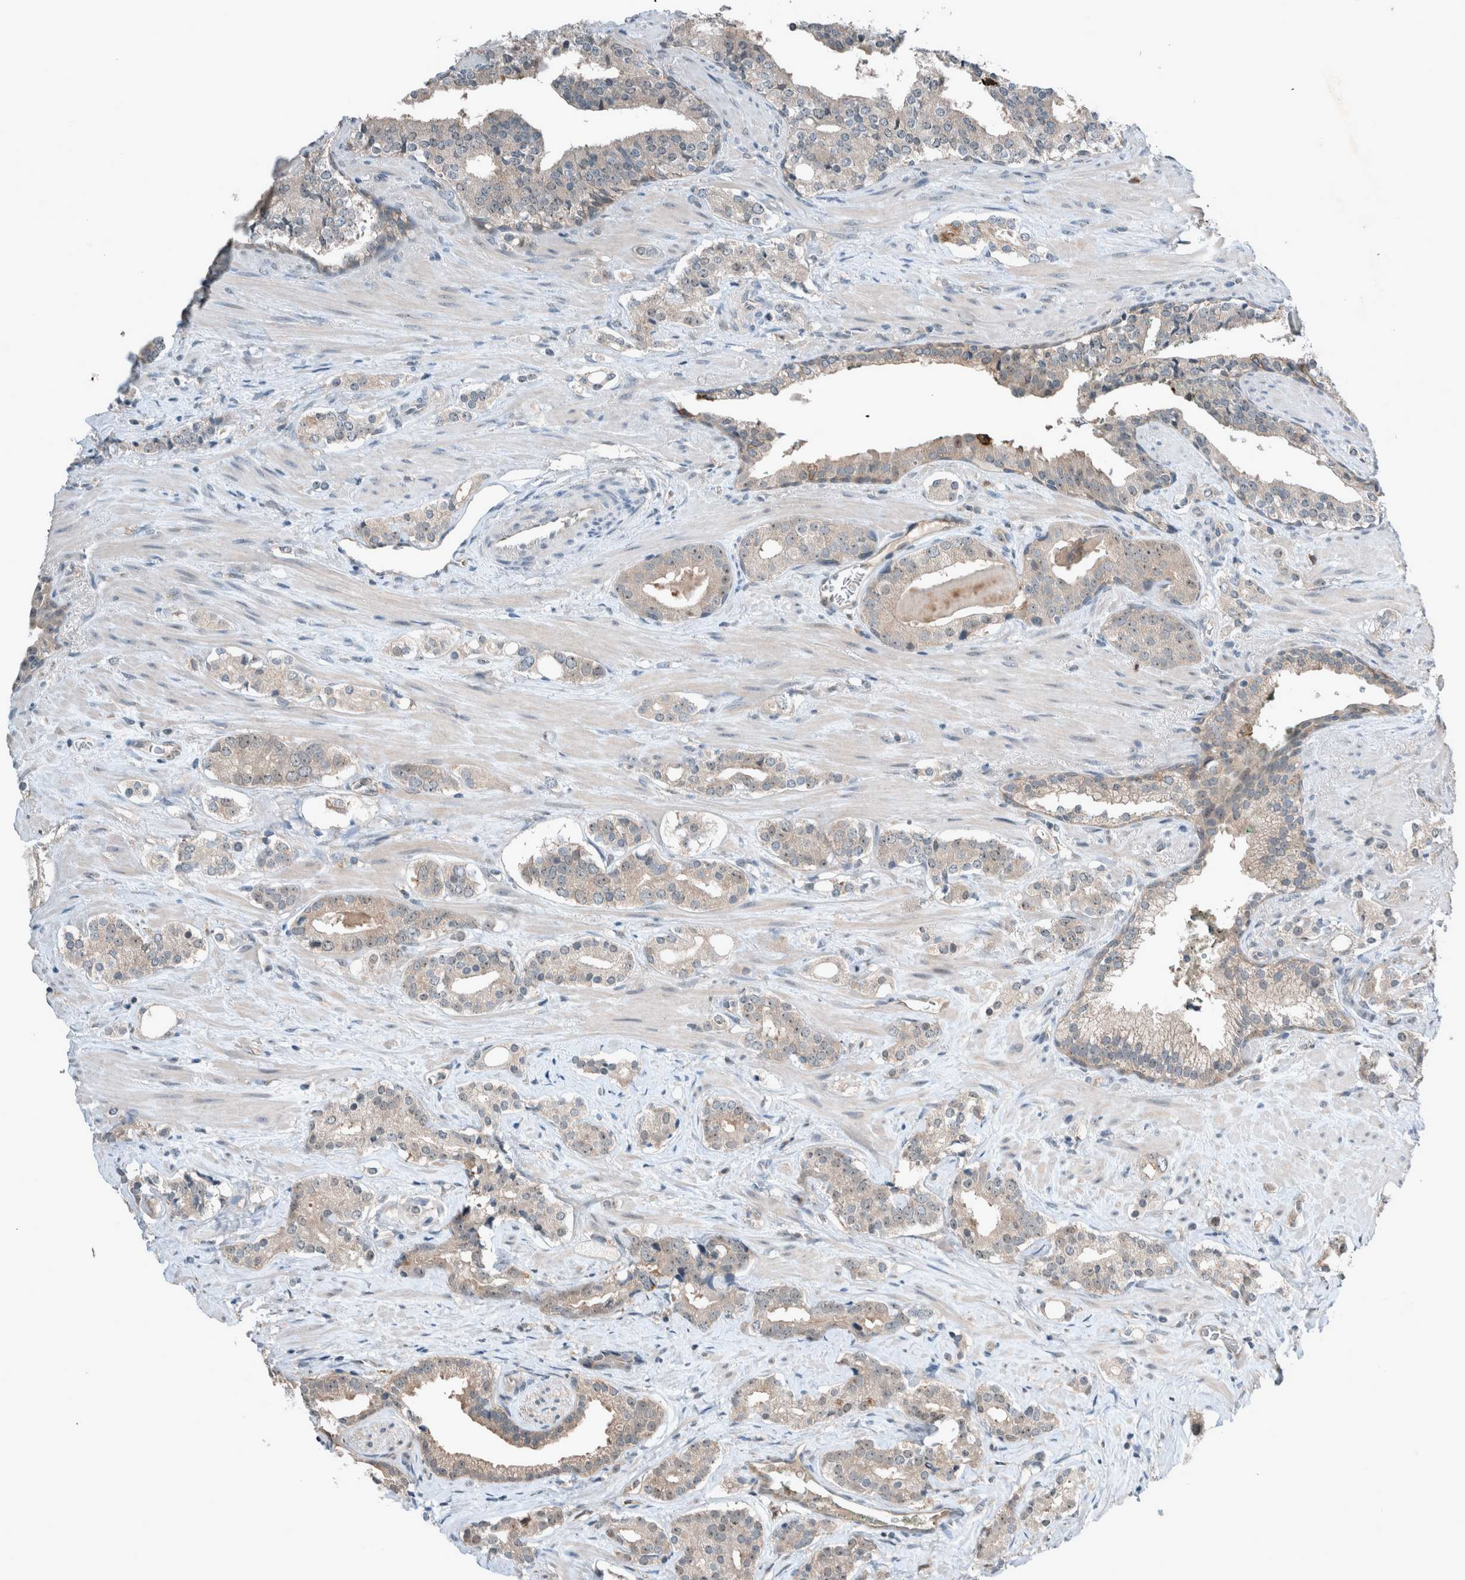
{"staining": {"intensity": "negative", "quantity": "none", "location": "none"}, "tissue": "prostate cancer", "cell_type": "Tumor cells", "image_type": "cancer", "snomed": [{"axis": "morphology", "description": "Adenocarcinoma, High grade"}, {"axis": "topography", "description": "Prostate"}], "caption": "This is an immunohistochemistry (IHC) image of human adenocarcinoma (high-grade) (prostate). There is no expression in tumor cells.", "gene": "RALGDS", "patient": {"sex": "male", "age": 71}}